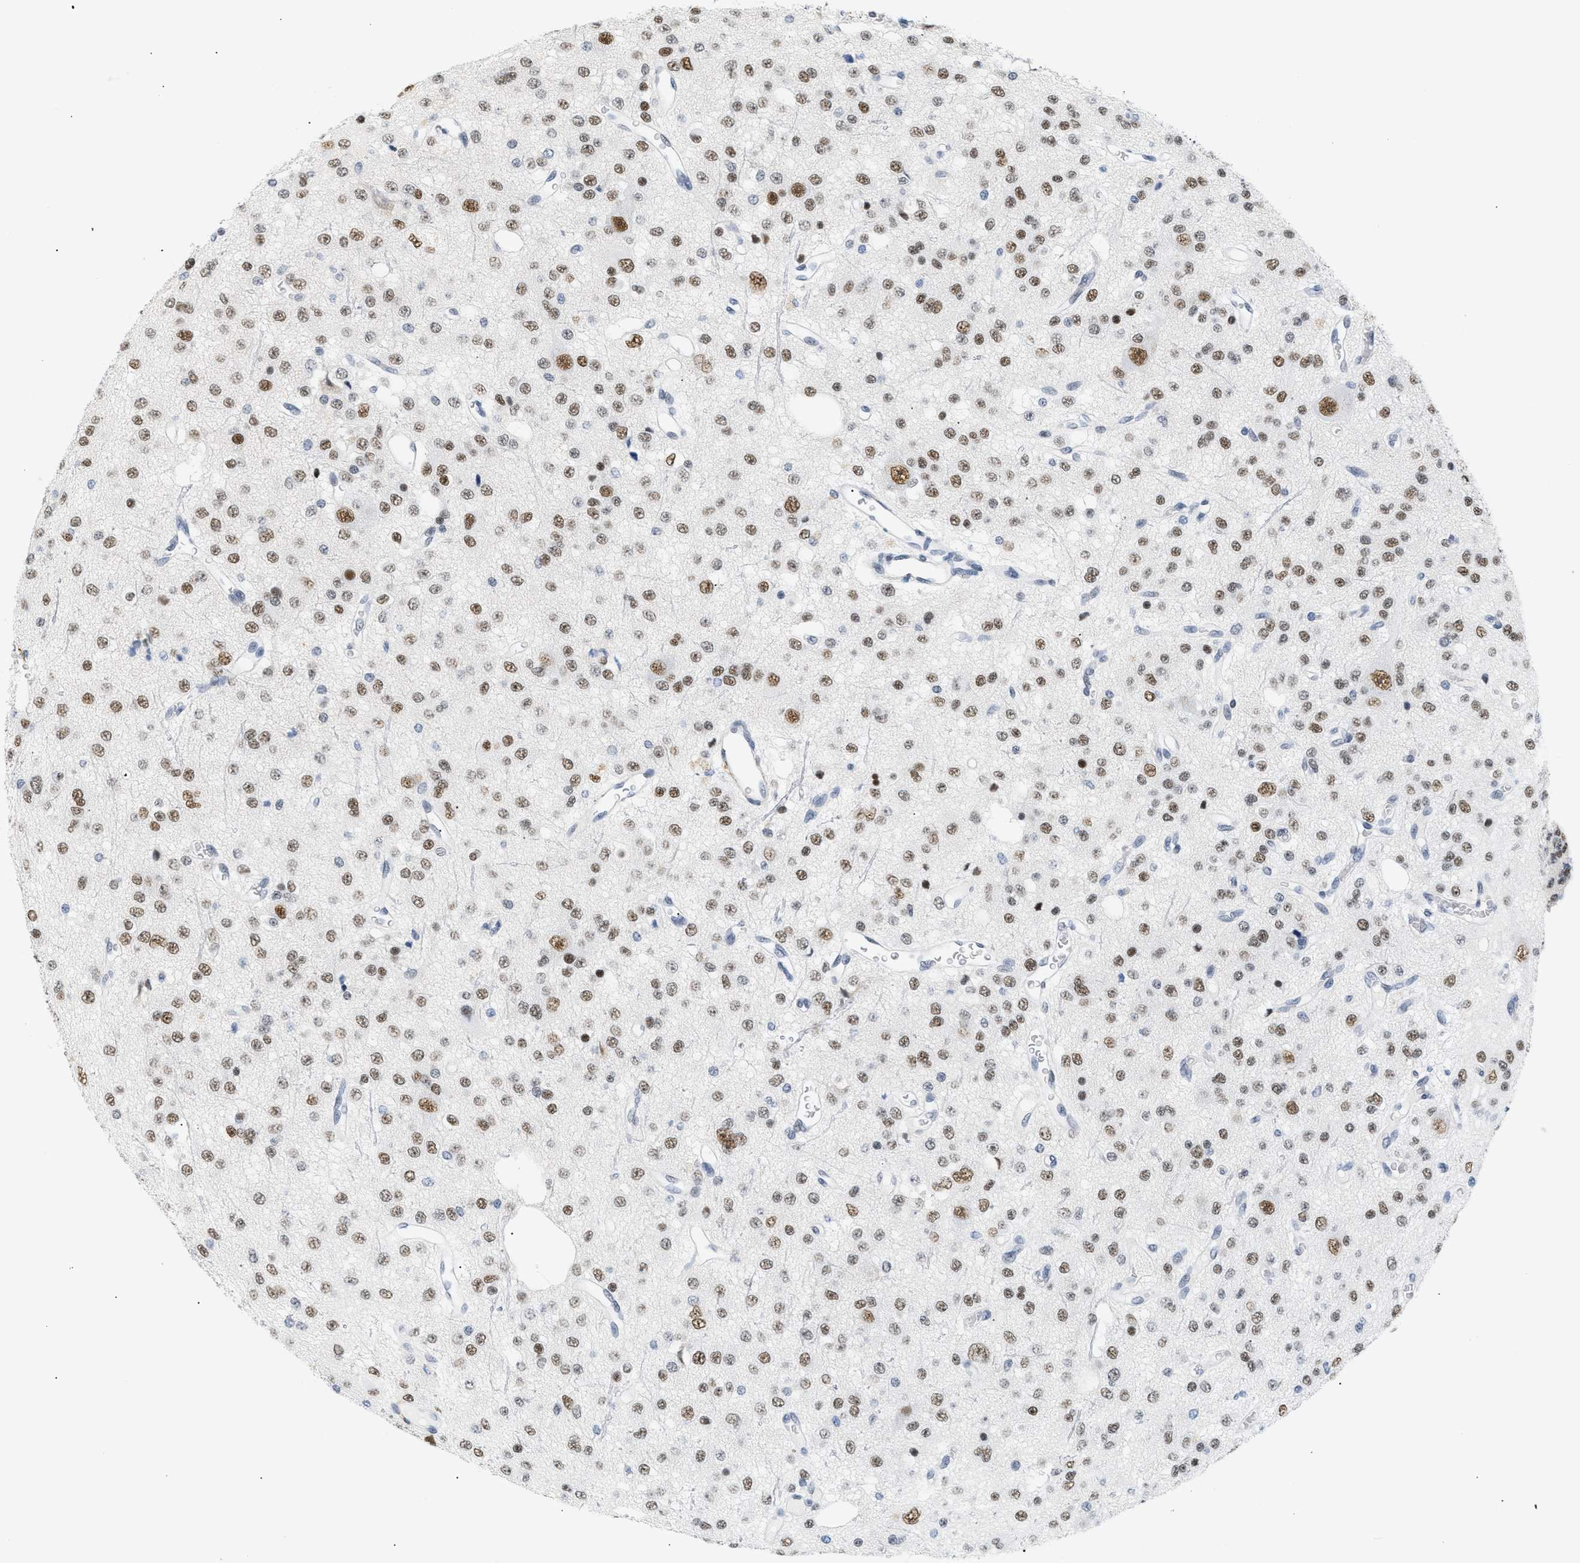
{"staining": {"intensity": "moderate", "quantity": ">75%", "location": "nuclear"}, "tissue": "glioma", "cell_type": "Tumor cells", "image_type": "cancer", "snomed": [{"axis": "morphology", "description": "Glioma, malignant, Low grade"}, {"axis": "topography", "description": "Brain"}], "caption": "Immunohistochemical staining of malignant glioma (low-grade) shows medium levels of moderate nuclear protein staining in approximately >75% of tumor cells. The staining is performed using DAB brown chromogen to label protein expression. The nuclei are counter-stained blue using hematoxylin.", "gene": "ELN", "patient": {"sex": "male", "age": 38}}